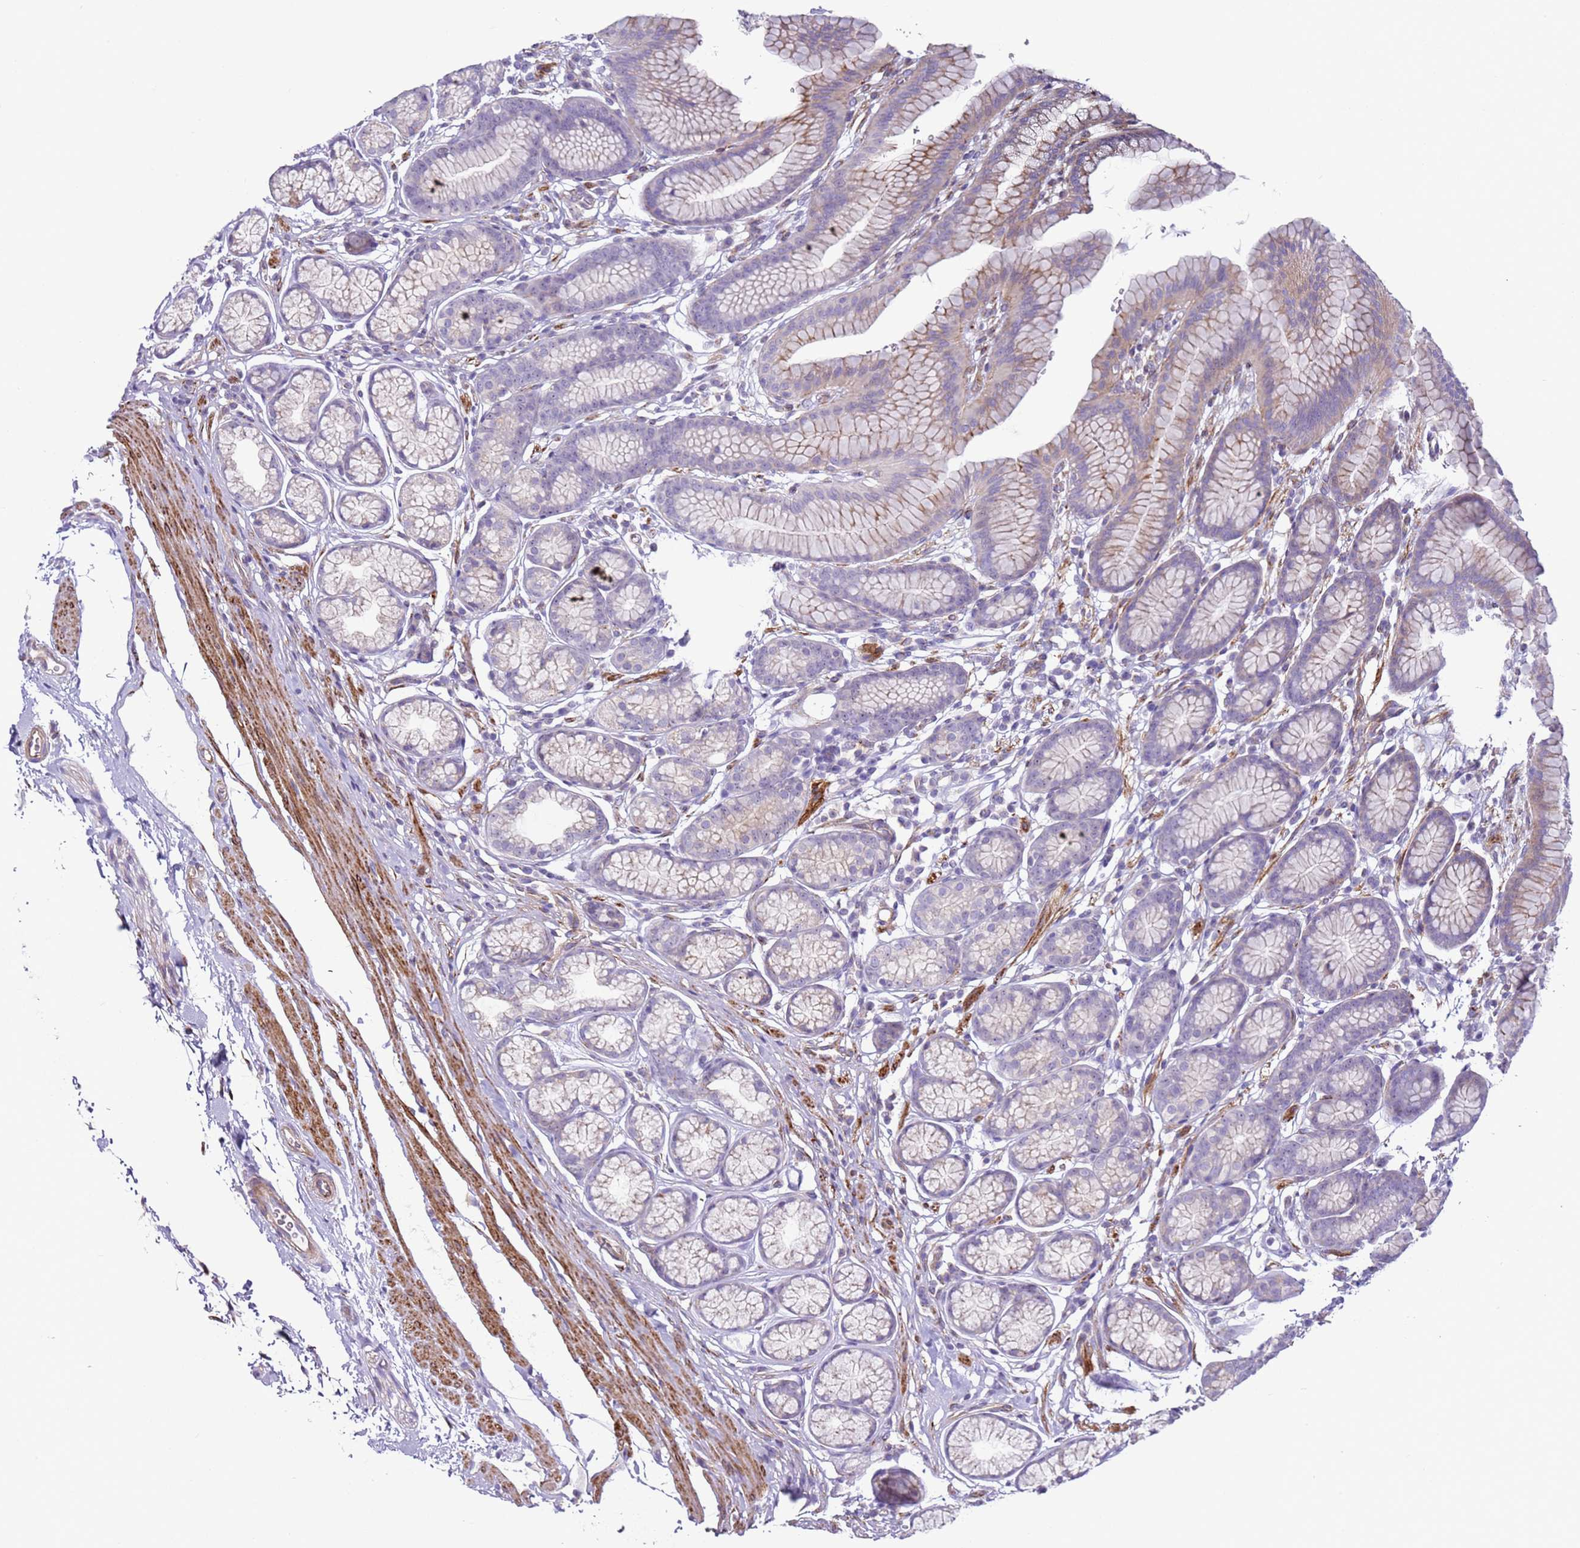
{"staining": {"intensity": "weak", "quantity": "<25%", "location": "cytoplasmic/membranous"}, "tissue": "stomach", "cell_type": "Glandular cells", "image_type": "normal", "snomed": [{"axis": "morphology", "description": "Normal tissue, NOS"}, {"axis": "topography", "description": "Stomach"}], "caption": "Protein analysis of benign stomach shows no significant expression in glandular cells.", "gene": "HEATR1", "patient": {"sex": "male", "age": 42}}